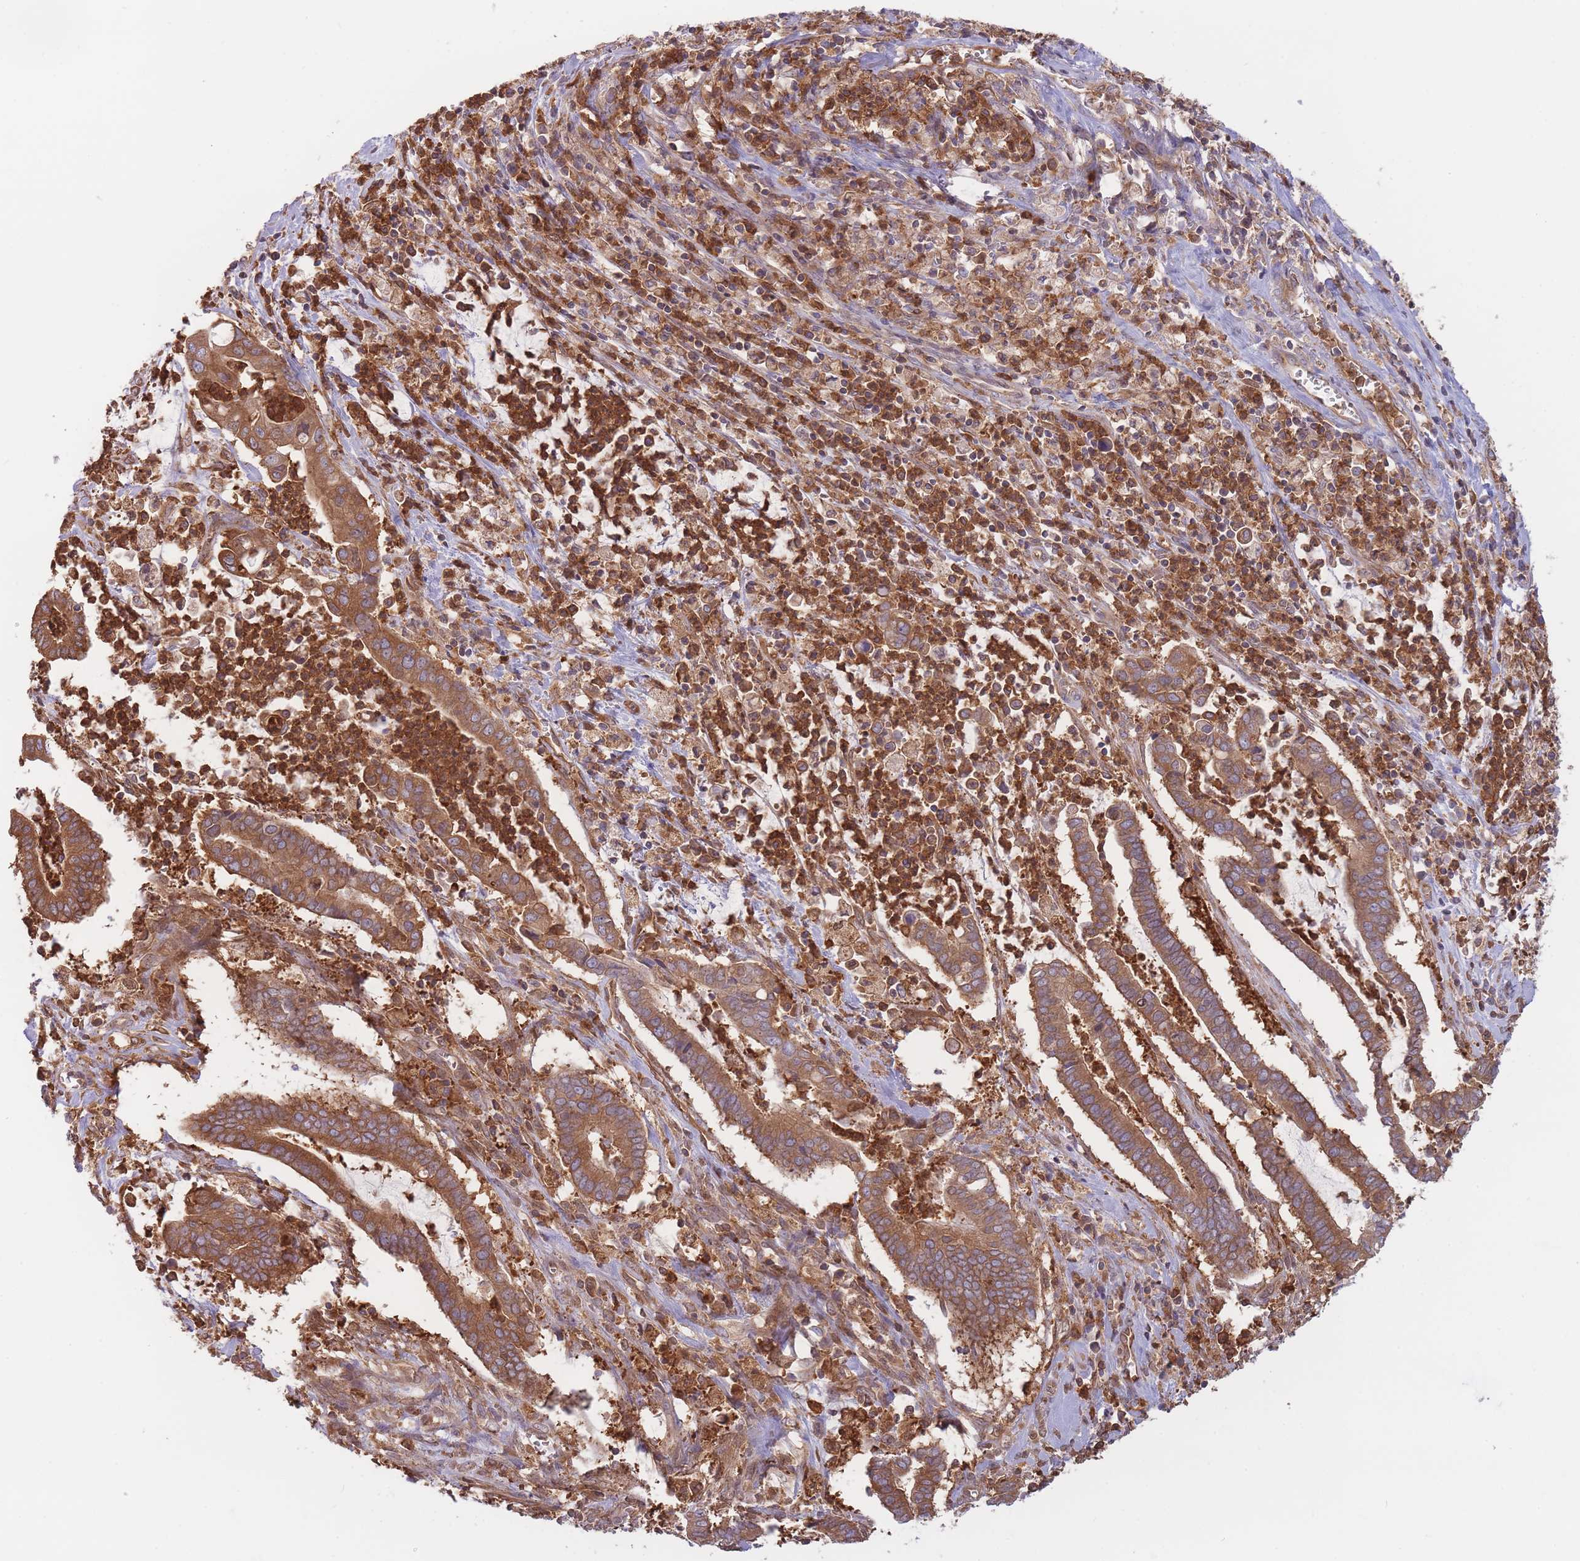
{"staining": {"intensity": "moderate", "quantity": ">75%", "location": "cytoplasmic/membranous"}, "tissue": "cervical cancer", "cell_type": "Tumor cells", "image_type": "cancer", "snomed": [{"axis": "morphology", "description": "Adenocarcinoma, NOS"}, {"axis": "topography", "description": "Cervix"}], "caption": "High-magnification brightfield microscopy of cervical cancer stained with DAB (3,3'-diaminobenzidine) (brown) and counterstained with hematoxylin (blue). tumor cells exhibit moderate cytoplasmic/membranous positivity is present in approximately>75% of cells.", "gene": "SLC4A9", "patient": {"sex": "female", "age": 44}}